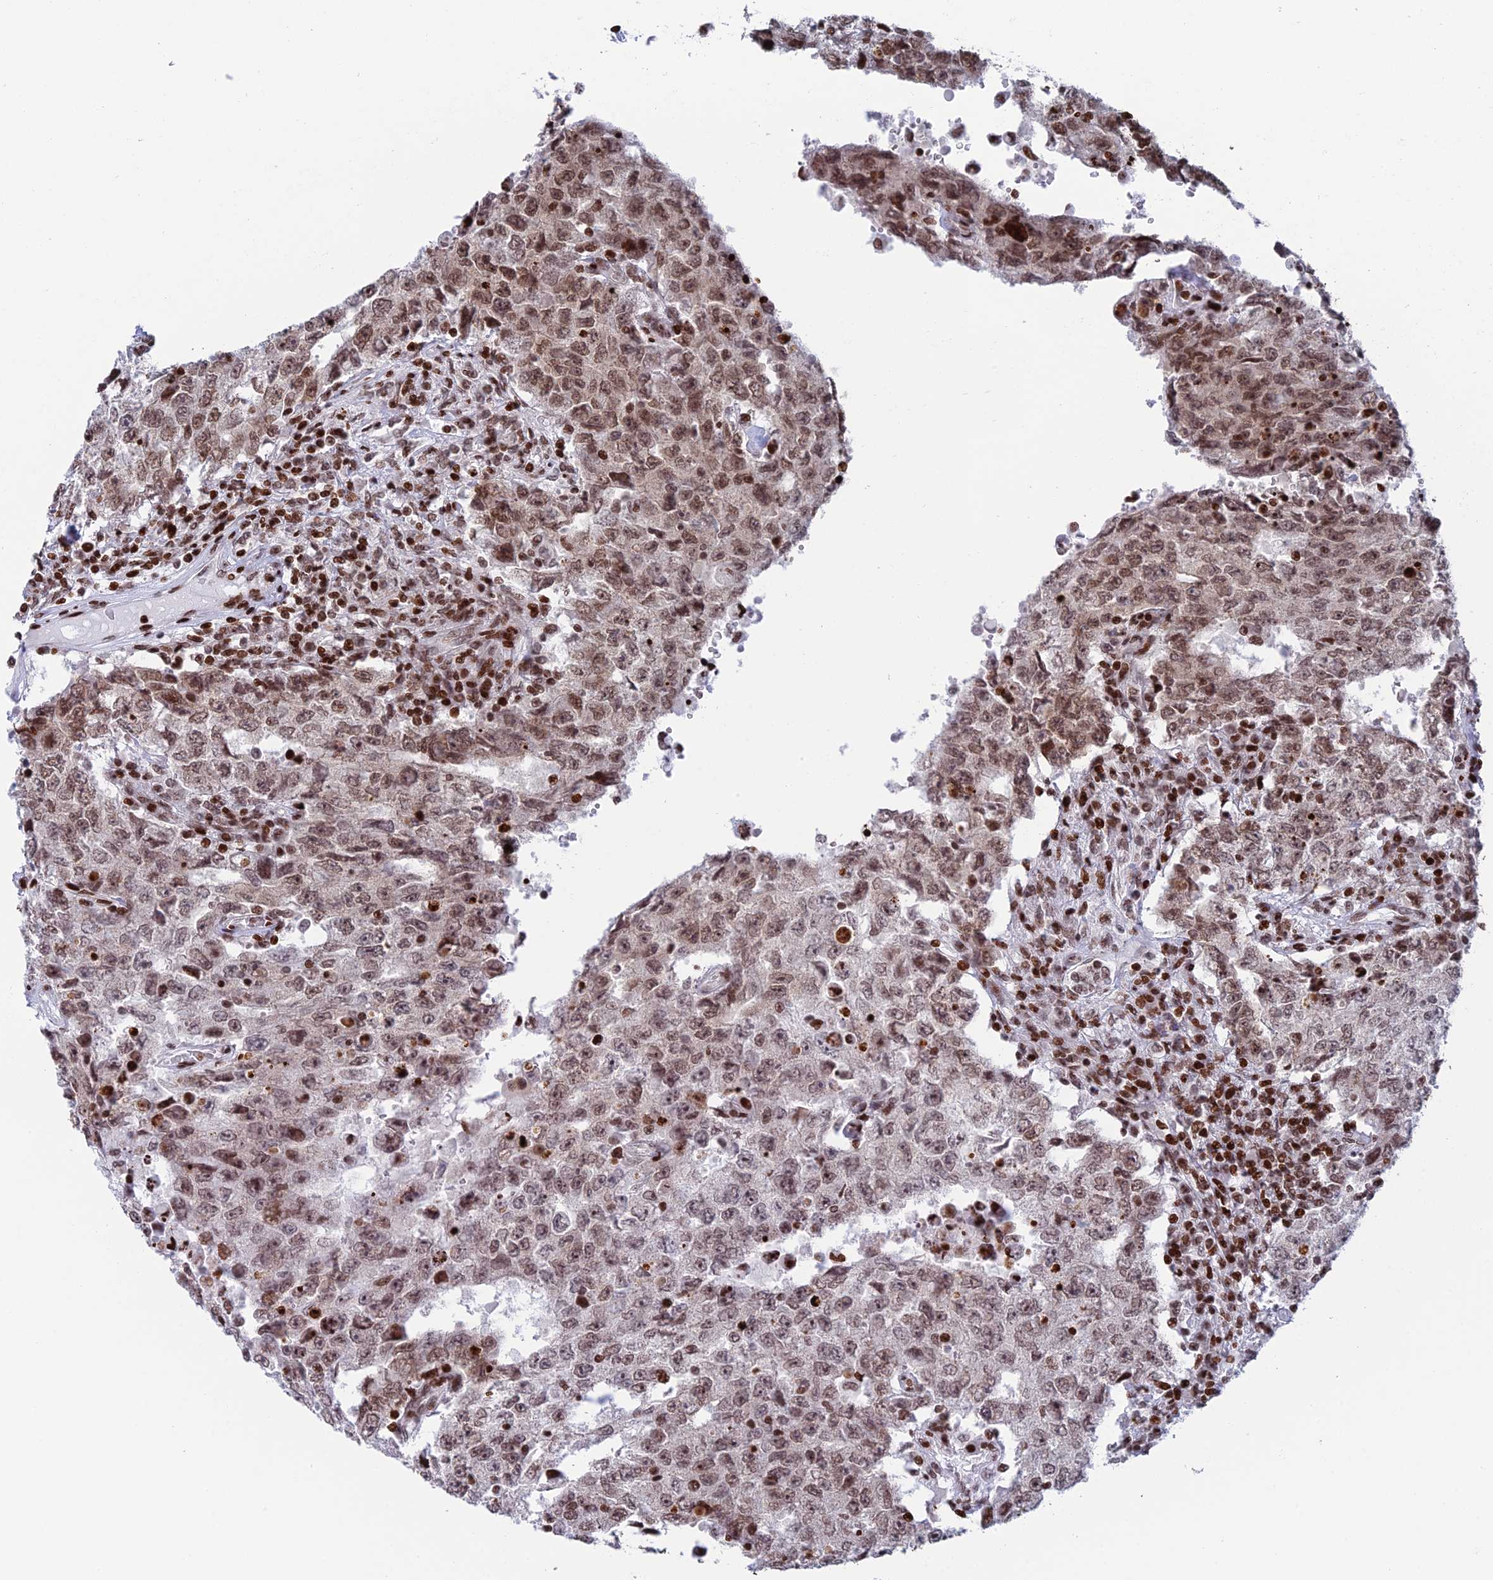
{"staining": {"intensity": "weak", "quantity": ">75%", "location": "nuclear"}, "tissue": "testis cancer", "cell_type": "Tumor cells", "image_type": "cancer", "snomed": [{"axis": "morphology", "description": "Carcinoma, Embryonal, NOS"}, {"axis": "topography", "description": "Testis"}], "caption": "Embryonal carcinoma (testis) stained with immunohistochemistry demonstrates weak nuclear expression in approximately >75% of tumor cells. Nuclei are stained in blue.", "gene": "RPAP1", "patient": {"sex": "male", "age": 26}}